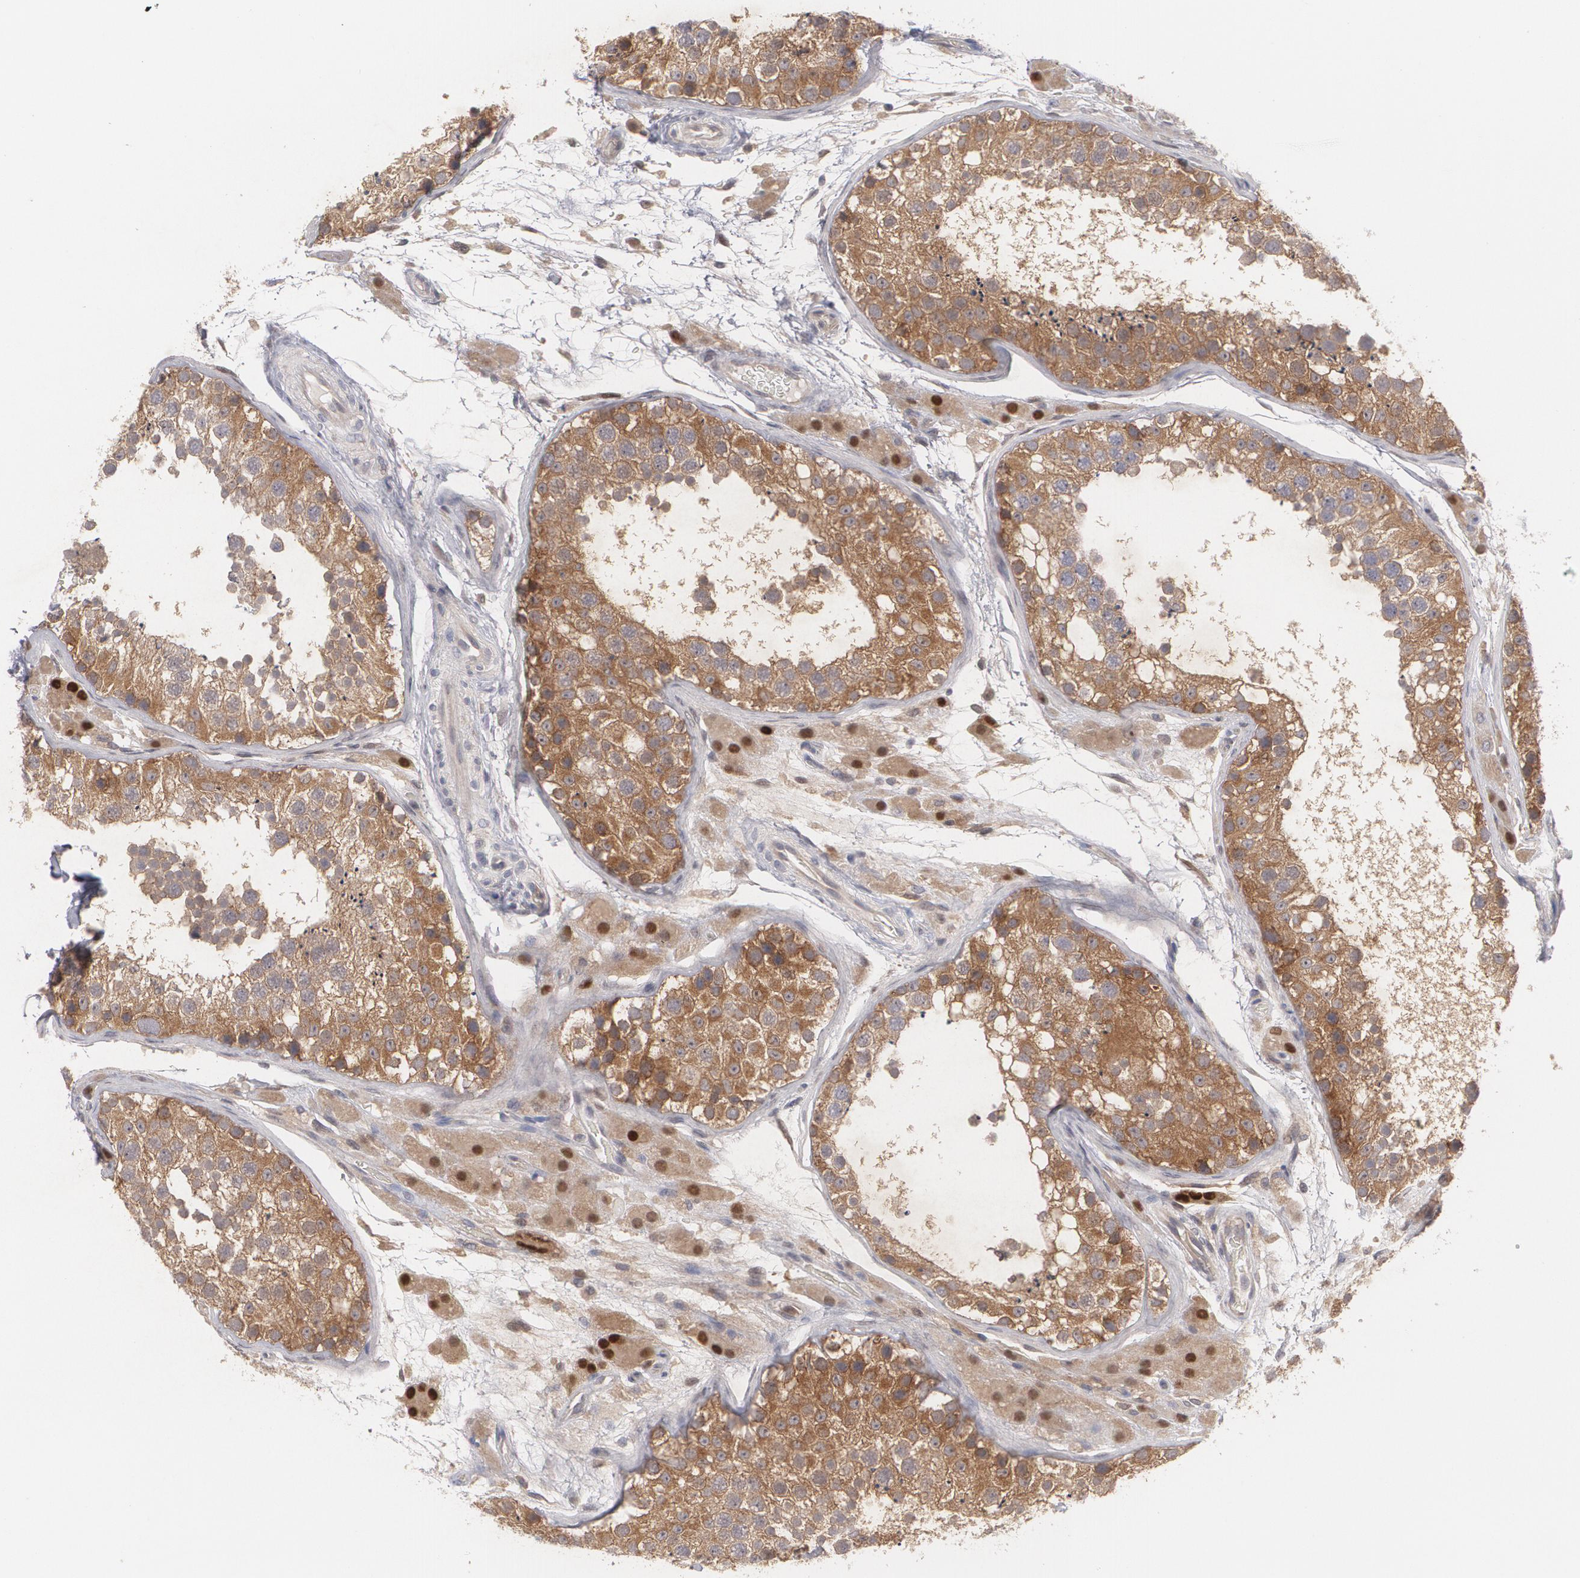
{"staining": {"intensity": "moderate", "quantity": ">75%", "location": "cytoplasmic/membranous"}, "tissue": "testis", "cell_type": "Cells in seminiferous ducts", "image_type": "normal", "snomed": [{"axis": "morphology", "description": "Normal tissue, NOS"}, {"axis": "topography", "description": "Testis"}], "caption": "This micrograph demonstrates immunohistochemistry staining of normal testis, with medium moderate cytoplasmic/membranous expression in about >75% of cells in seminiferous ducts.", "gene": "HTT", "patient": {"sex": "male", "age": 26}}